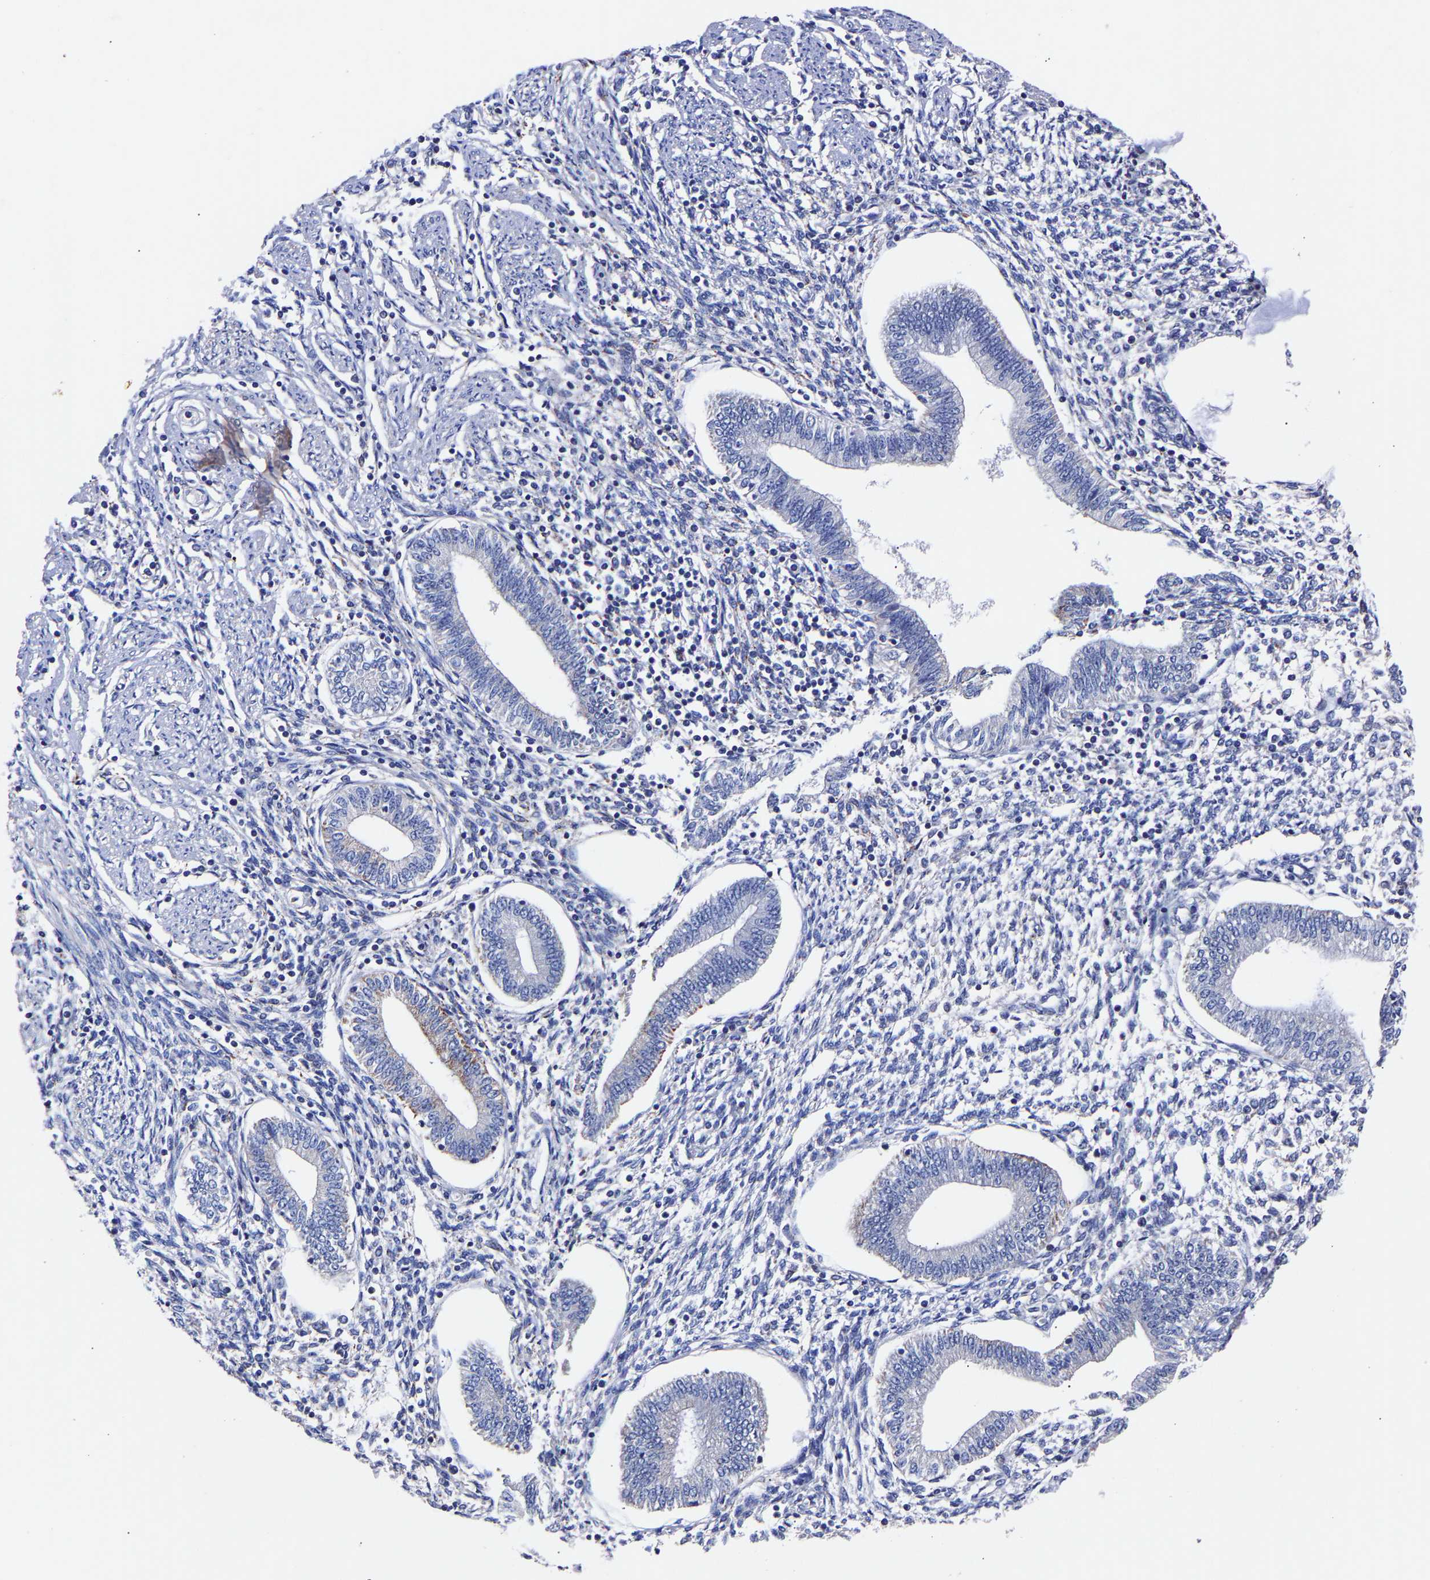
{"staining": {"intensity": "negative", "quantity": "none", "location": "none"}, "tissue": "endometrium", "cell_type": "Cells in endometrial stroma", "image_type": "normal", "snomed": [{"axis": "morphology", "description": "Normal tissue, NOS"}, {"axis": "topography", "description": "Endometrium"}], "caption": "DAB (3,3'-diaminobenzidine) immunohistochemical staining of normal endometrium reveals no significant positivity in cells in endometrial stroma.", "gene": "SEM1", "patient": {"sex": "female", "age": 50}}